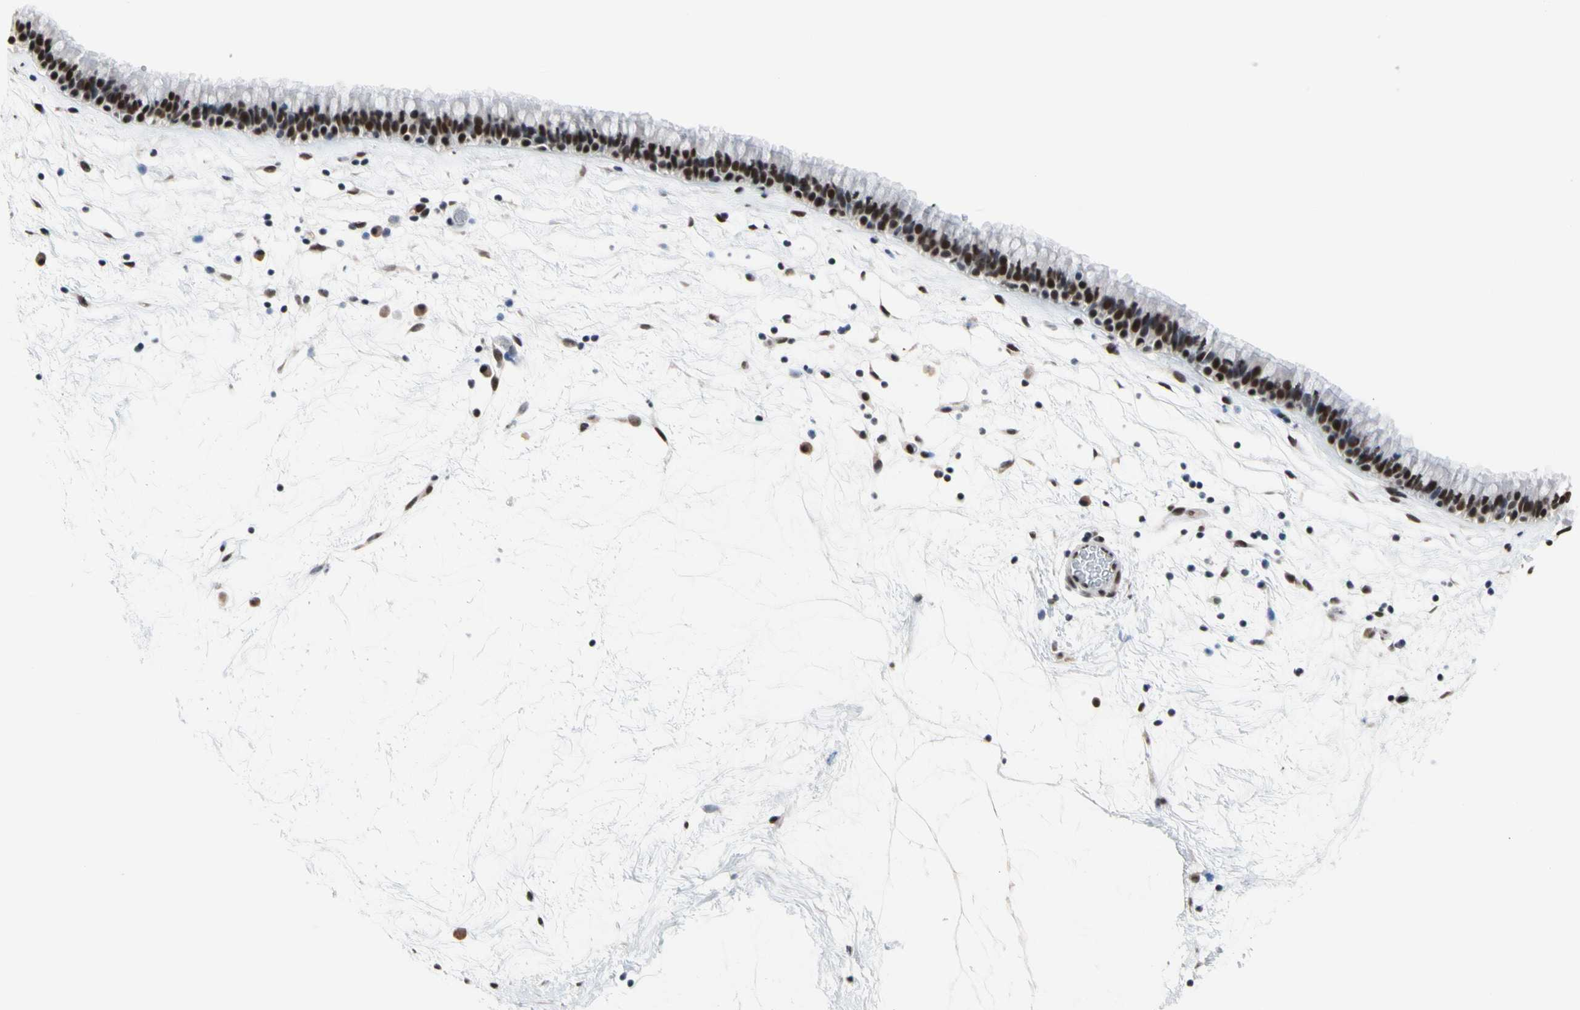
{"staining": {"intensity": "strong", "quantity": ">75%", "location": "nuclear"}, "tissue": "nasopharynx", "cell_type": "Respiratory epithelial cells", "image_type": "normal", "snomed": [{"axis": "morphology", "description": "Normal tissue, NOS"}, {"axis": "morphology", "description": "Inflammation, NOS"}, {"axis": "topography", "description": "Nasopharynx"}], "caption": "High-magnification brightfield microscopy of normal nasopharynx stained with DAB (3,3'-diaminobenzidine) (brown) and counterstained with hematoxylin (blue). respiratory epithelial cells exhibit strong nuclear staining is identified in approximately>75% of cells.", "gene": "FAM98B", "patient": {"sex": "male", "age": 48}}